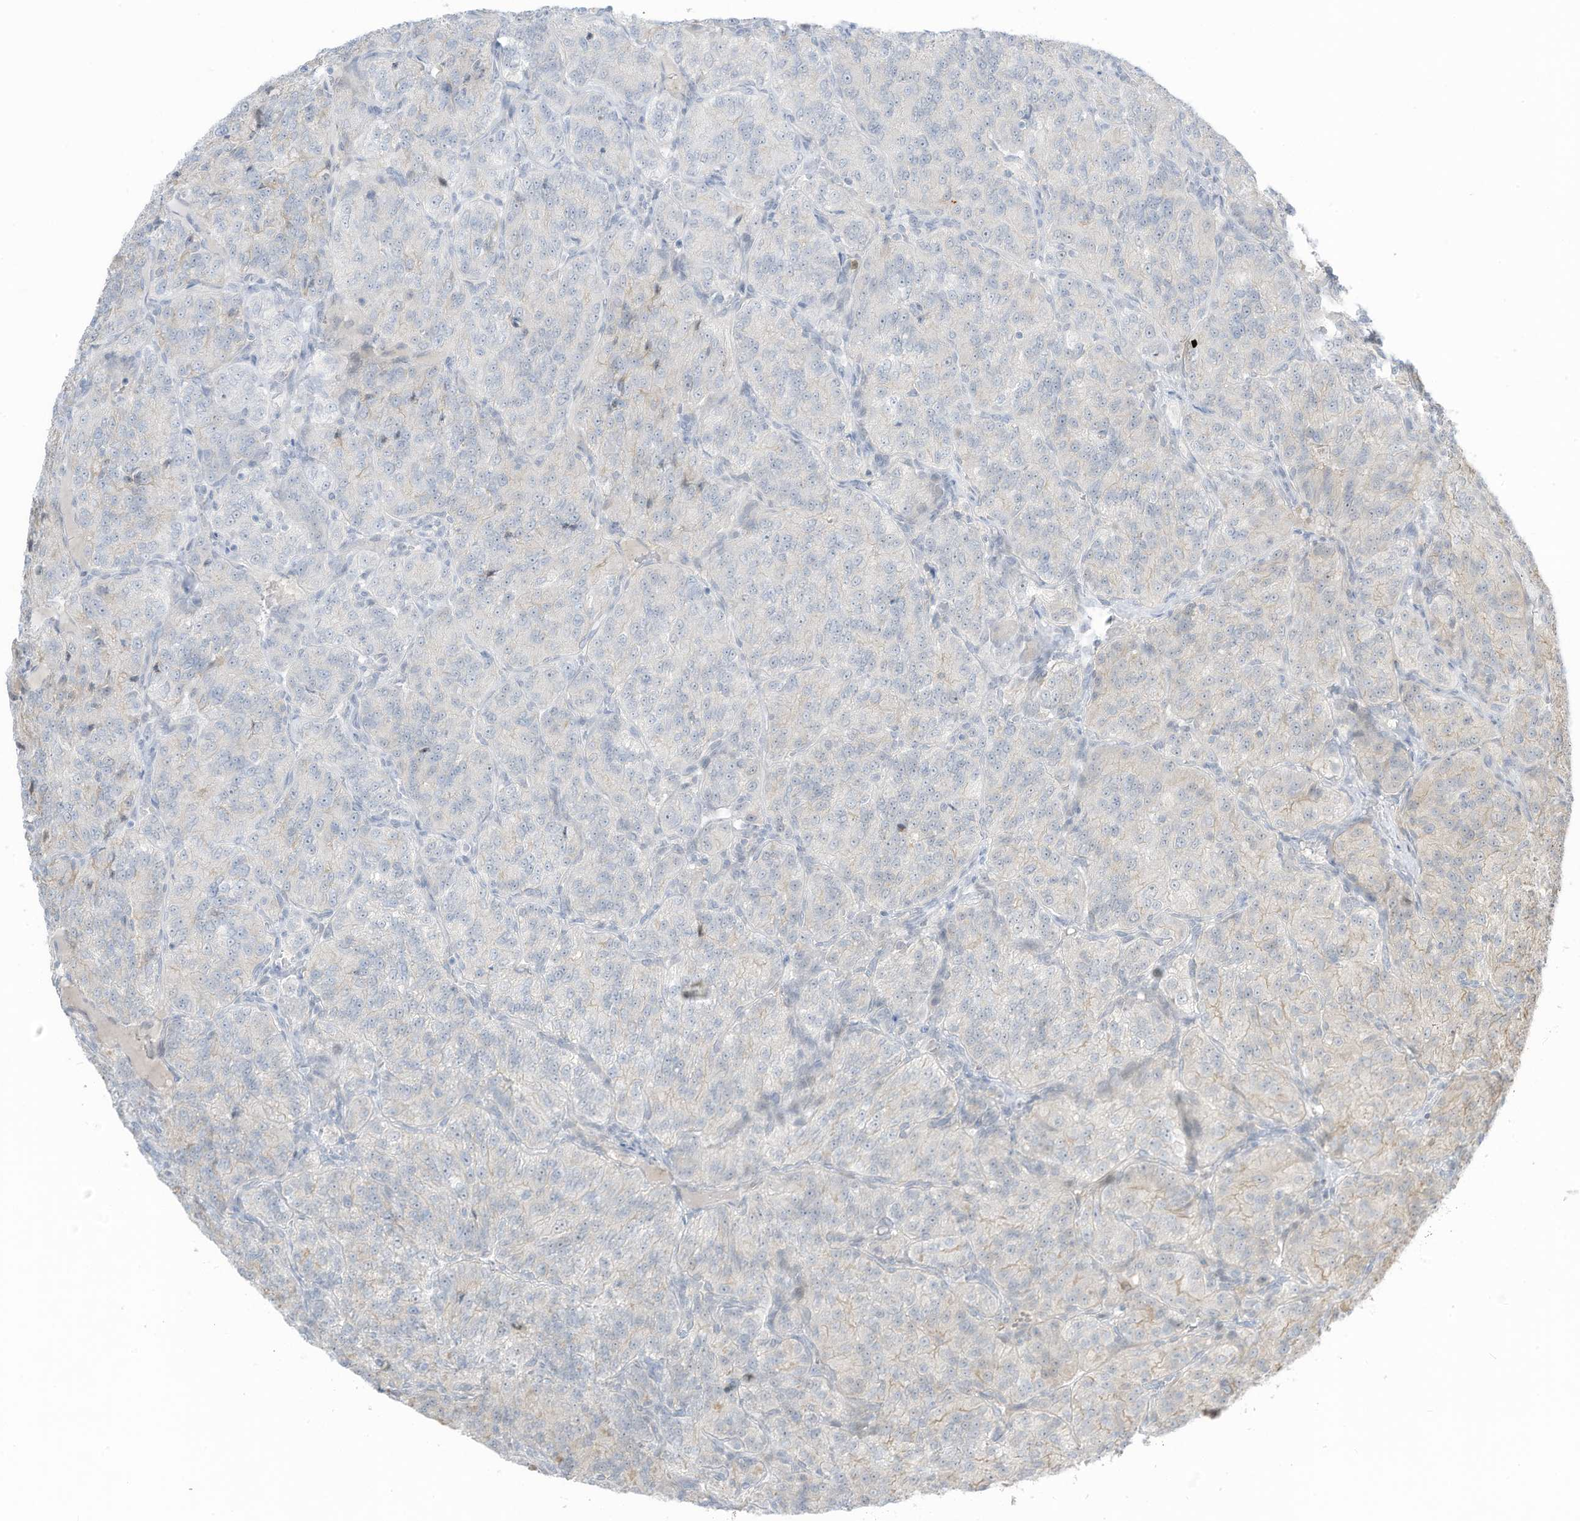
{"staining": {"intensity": "negative", "quantity": "none", "location": "none"}, "tissue": "renal cancer", "cell_type": "Tumor cells", "image_type": "cancer", "snomed": [{"axis": "morphology", "description": "Adenocarcinoma, NOS"}, {"axis": "topography", "description": "Kidney"}], "caption": "Immunohistochemical staining of human adenocarcinoma (renal) demonstrates no significant expression in tumor cells.", "gene": "ASPRV1", "patient": {"sex": "female", "age": 63}}